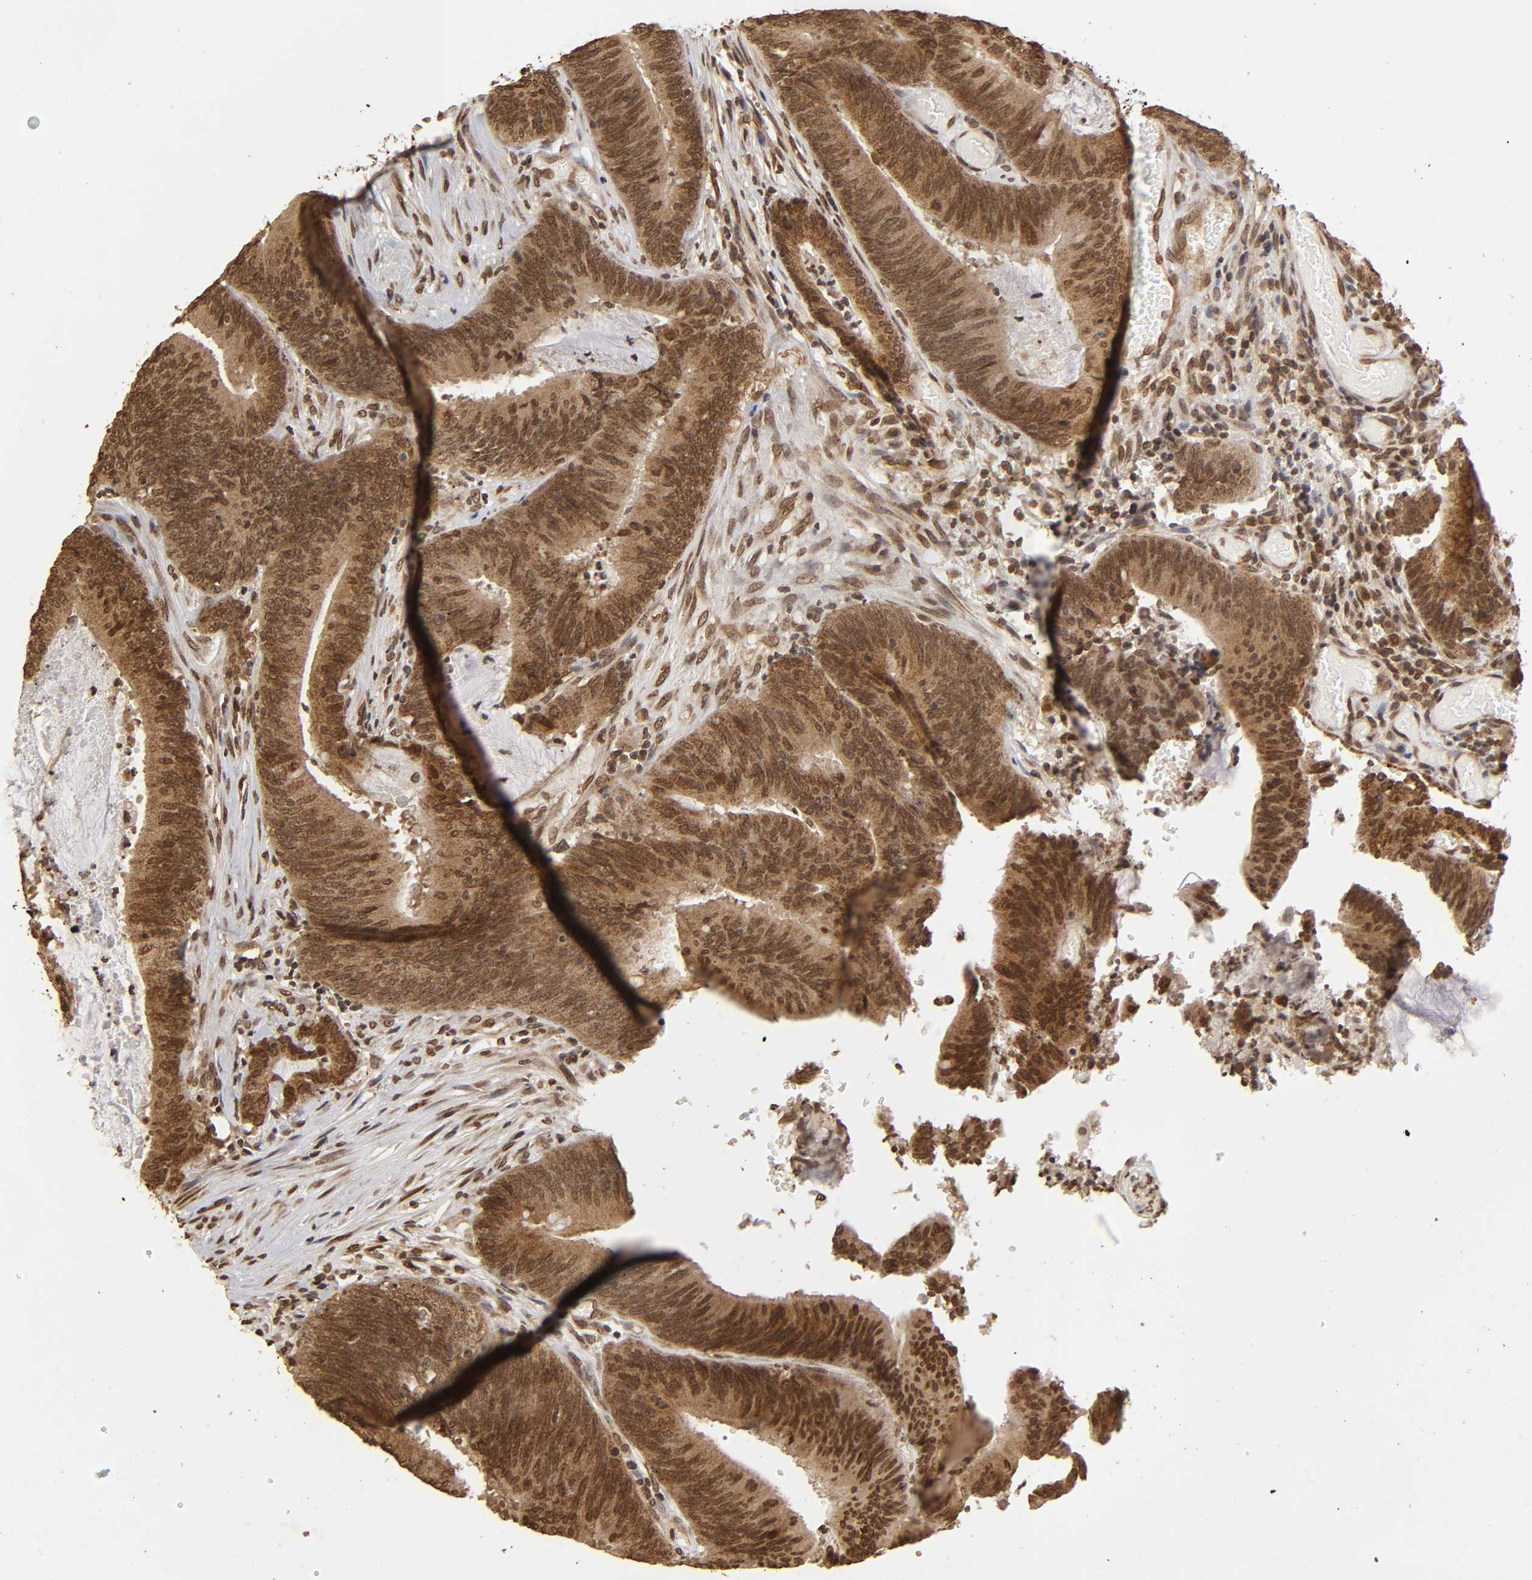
{"staining": {"intensity": "moderate", "quantity": ">75%", "location": "cytoplasmic/membranous,nuclear"}, "tissue": "colorectal cancer", "cell_type": "Tumor cells", "image_type": "cancer", "snomed": [{"axis": "morphology", "description": "Adenocarcinoma, NOS"}, {"axis": "topography", "description": "Rectum"}], "caption": "A brown stain highlights moderate cytoplasmic/membranous and nuclear positivity of a protein in human colorectal adenocarcinoma tumor cells.", "gene": "MLLT6", "patient": {"sex": "female", "age": 66}}